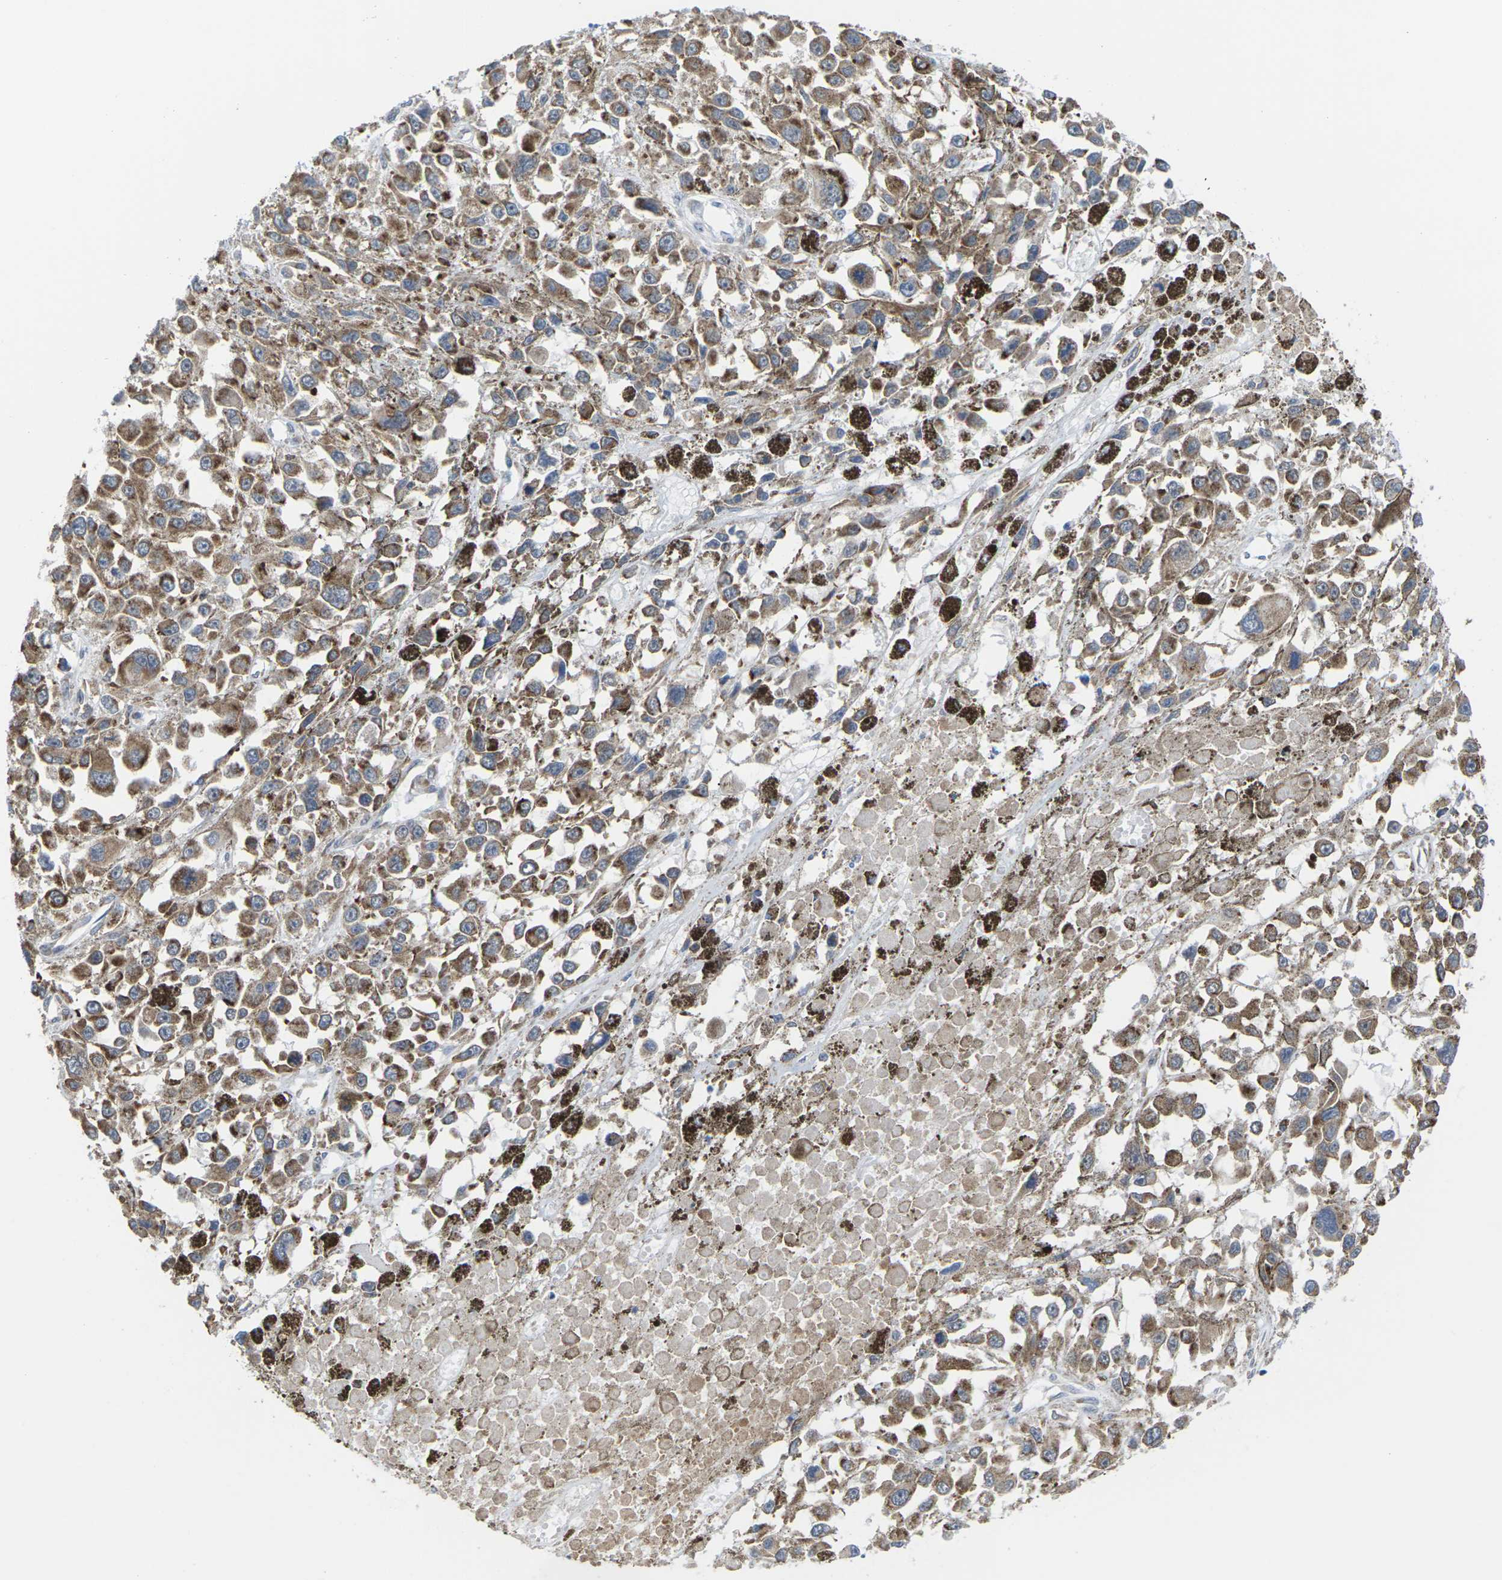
{"staining": {"intensity": "moderate", "quantity": ">75%", "location": "cytoplasmic/membranous"}, "tissue": "melanoma", "cell_type": "Tumor cells", "image_type": "cancer", "snomed": [{"axis": "morphology", "description": "Malignant melanoma, Metastatic site"}, {"axis": "topography", "description": "Lymph node"}], "caption": "IHC staining of malignant melanoma (metastatic site), which exhibits medium levels of moderate cytoplasmic/membranous positivity in about >75% of tumor cells indicating moderate cytoplasmic/membranous protein positivity. The staining was performed using DAB (3,3'-diaminobenzidine) (brown) for protein detection and nuclei were counterstained in hematoxylin (blue).", "gene": "PDZK1IP1", "patient": {"sex": "male", "age": 59}}